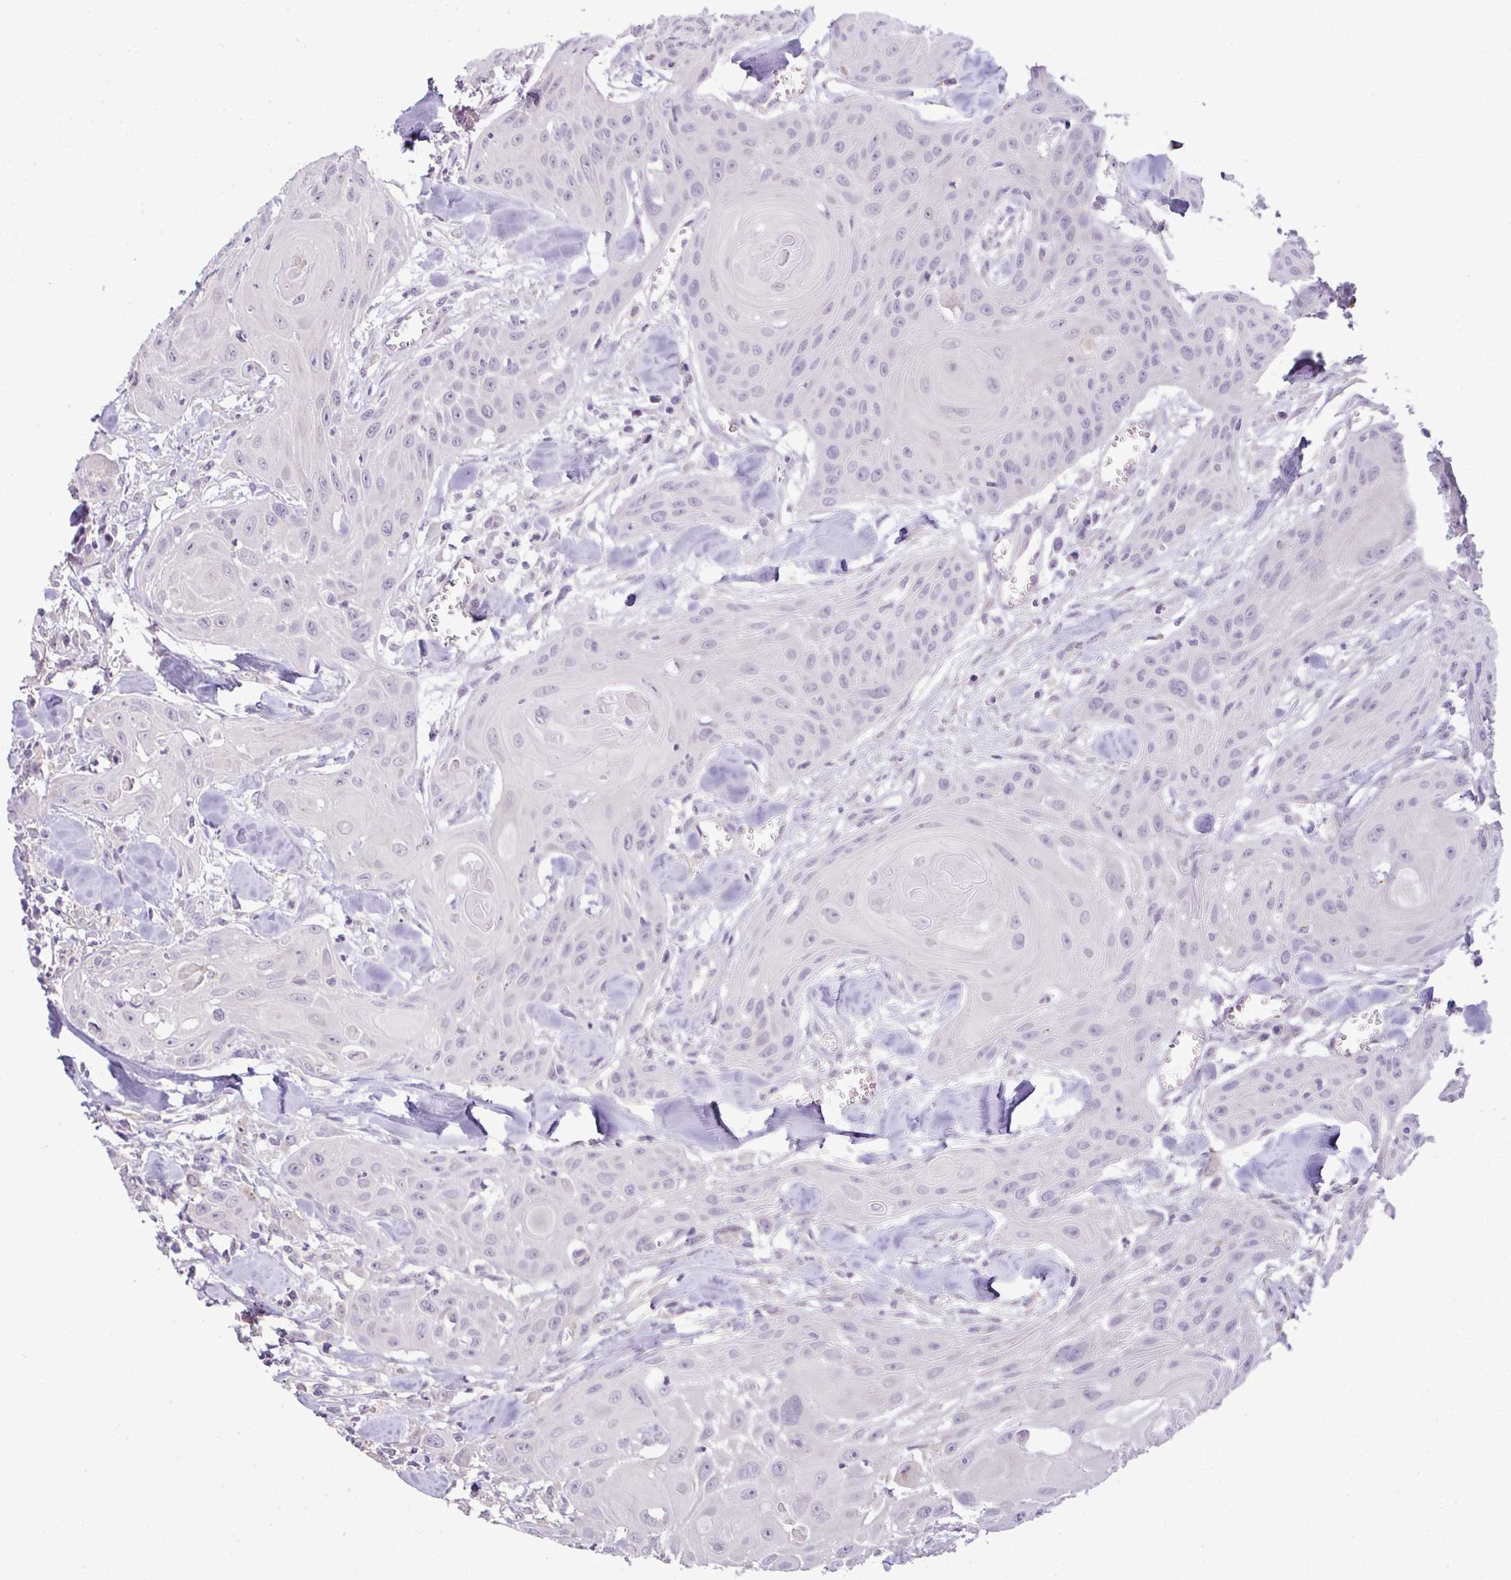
{"staining": {"intensity": "negative", "quantity": "none", "location": "none"}, "tissue": "head and neck cancer", "cell_type": "Tumor cells", "image_type": "cancer", "snomed": [{"axis": "morphology", "description": "Squamous cell carcinoma, NOS"}, {"axis": "topography", "description": "Lymph node"}, {"axis": "topography", "description": "Salivary gland"}, {"axis": "topography", "description": "Head-Neck"}], "caption": "High power microscopy photomicrograph of an IHC micrograph of head and neck squamous cell carcinoma, revealing no significant staining in tumor cells. (IHC, brightfield microscopy, high magnification).", "gene": "CMPK1", "patient": {"sex": "female", "age": 74}}